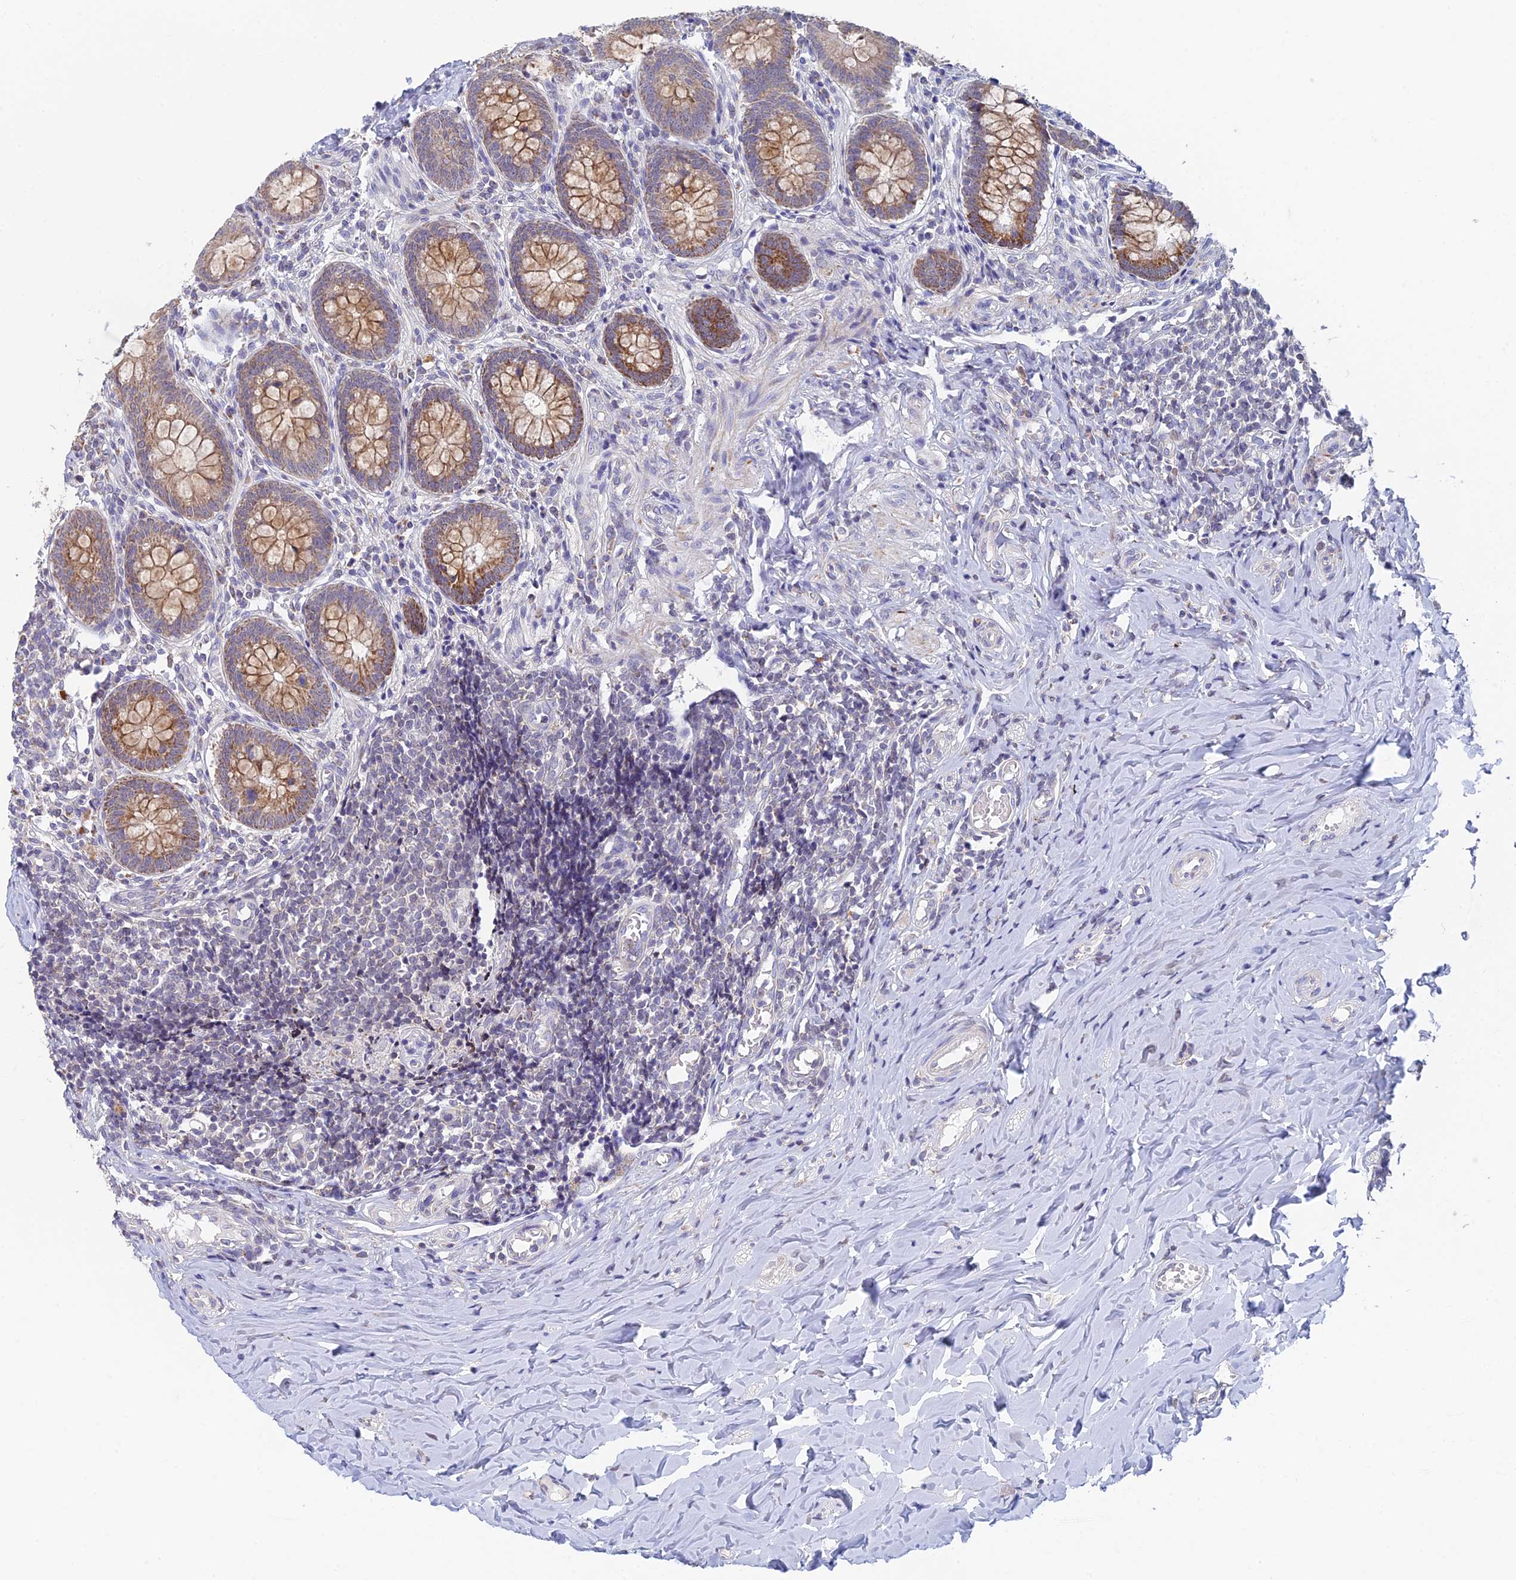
{"staining": {"intensity": "moderate", "quantity": ">75%", "location": "cytoplasmic/membranous"}, "tissue": "appendix", "cell_type": "Glandular cells", "image_type": "normal", "snomed": [{"axis": "morphology", "description": "Normal tissue, NOS"}, {"axis": "topography", "description": "Appendix"}], "caption": "Immunohistochemical staining of unremarkable appendix displays medium levels of moderate cytoplasmic/membranous expression in about >75% of glandular cells. The staining is performed using DAB brown chromogen to label protein expression. The nuclei are counter-stained blue using hematoxylin.", "gene": "REXO5", "patient": {"sex": "female", "age": 33}}